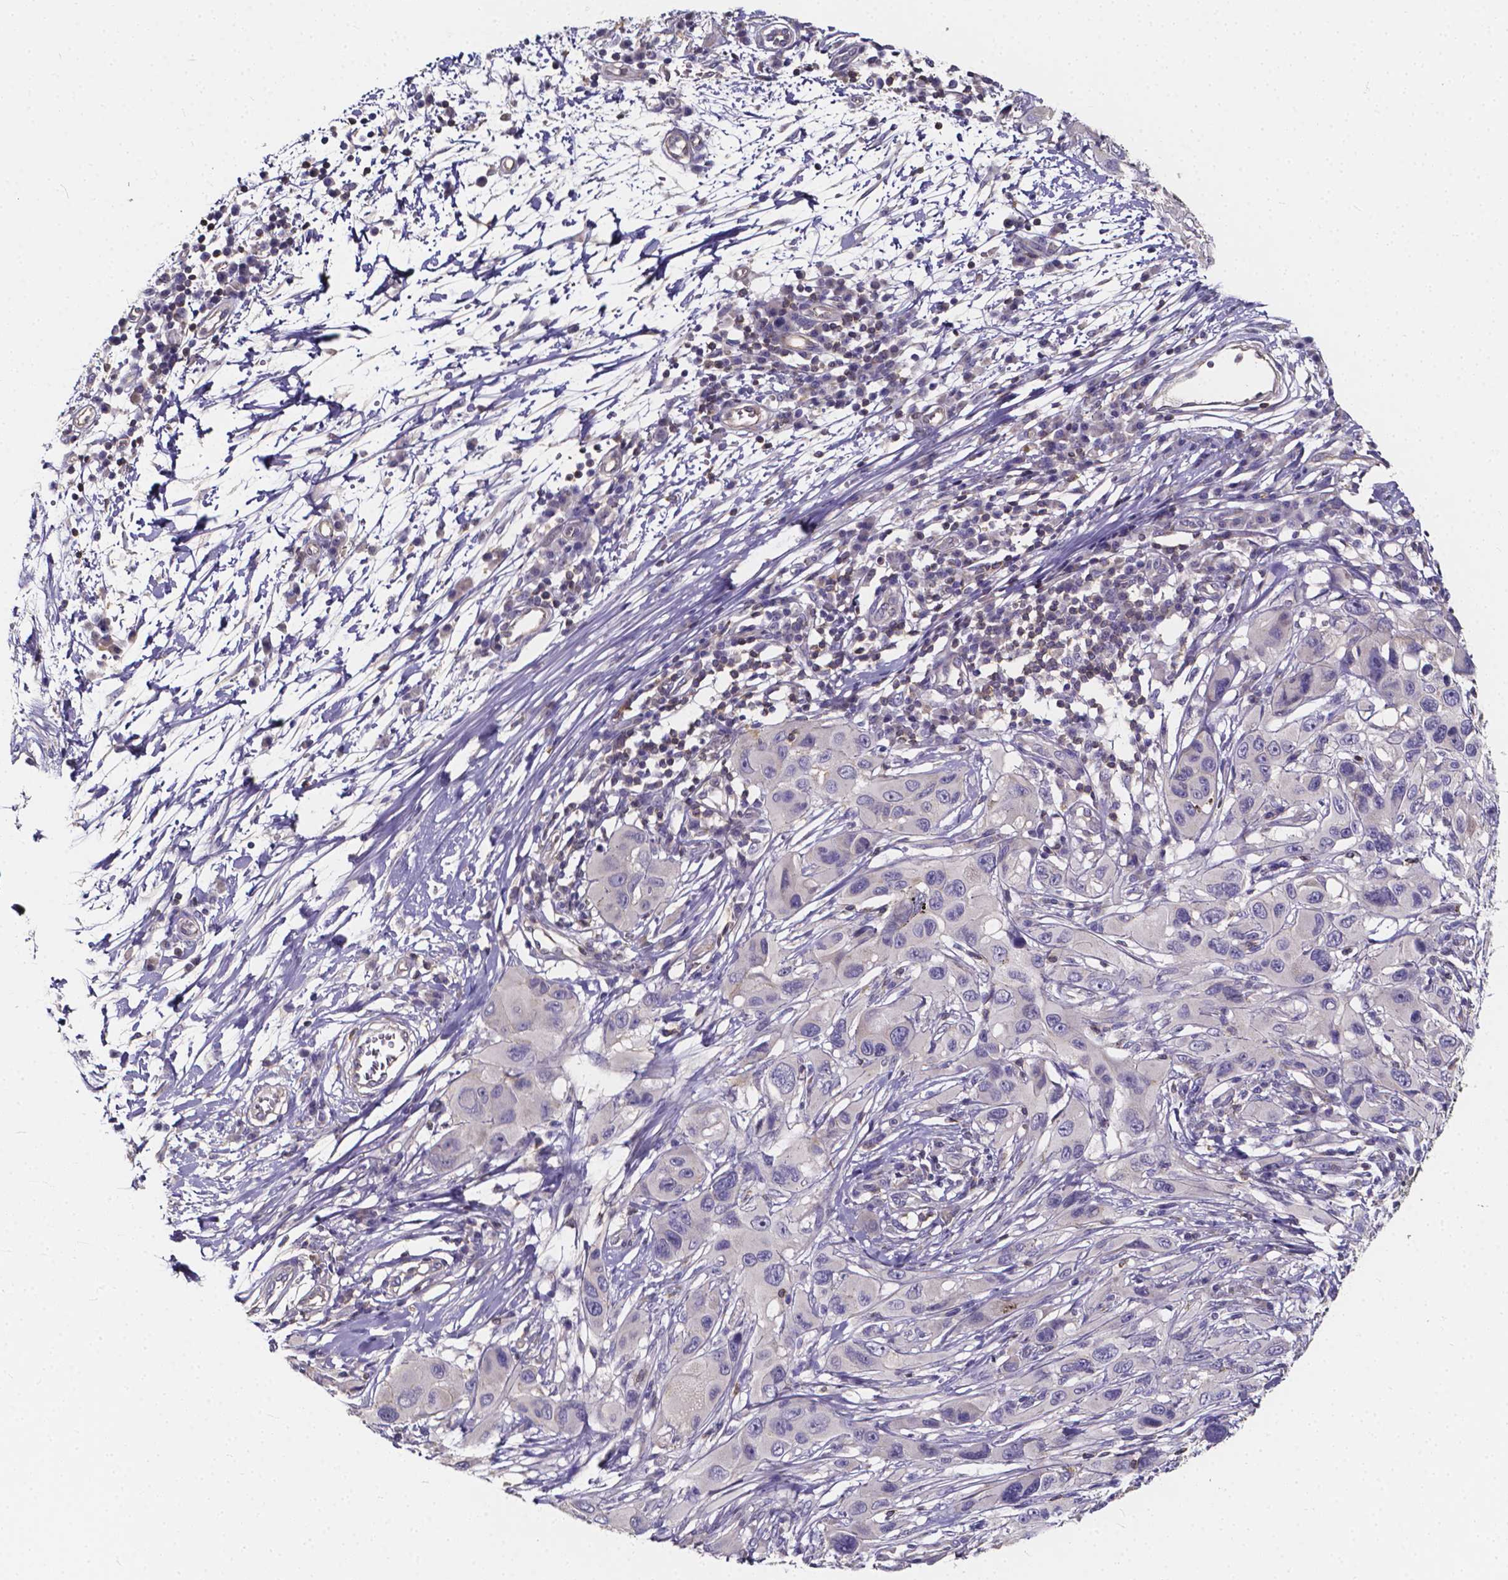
{"staining": {"intensity": "negative", "quantity": "none", "location": "none"}, "tissue": "melanoma", "cell_type": "Tumor cells", "image_type": "cancer", "snomed": [{"axis": "morphology", "description": "Malignant melanoma, NOS"}, {"axis": "topography", "description": "Skin"}], "caption": "Human melanoma stained for a protein using IHC exhibits no expression in tumor cells.", "gene": "THEMIS", "patient": {"sex": "male", "age": 53}}